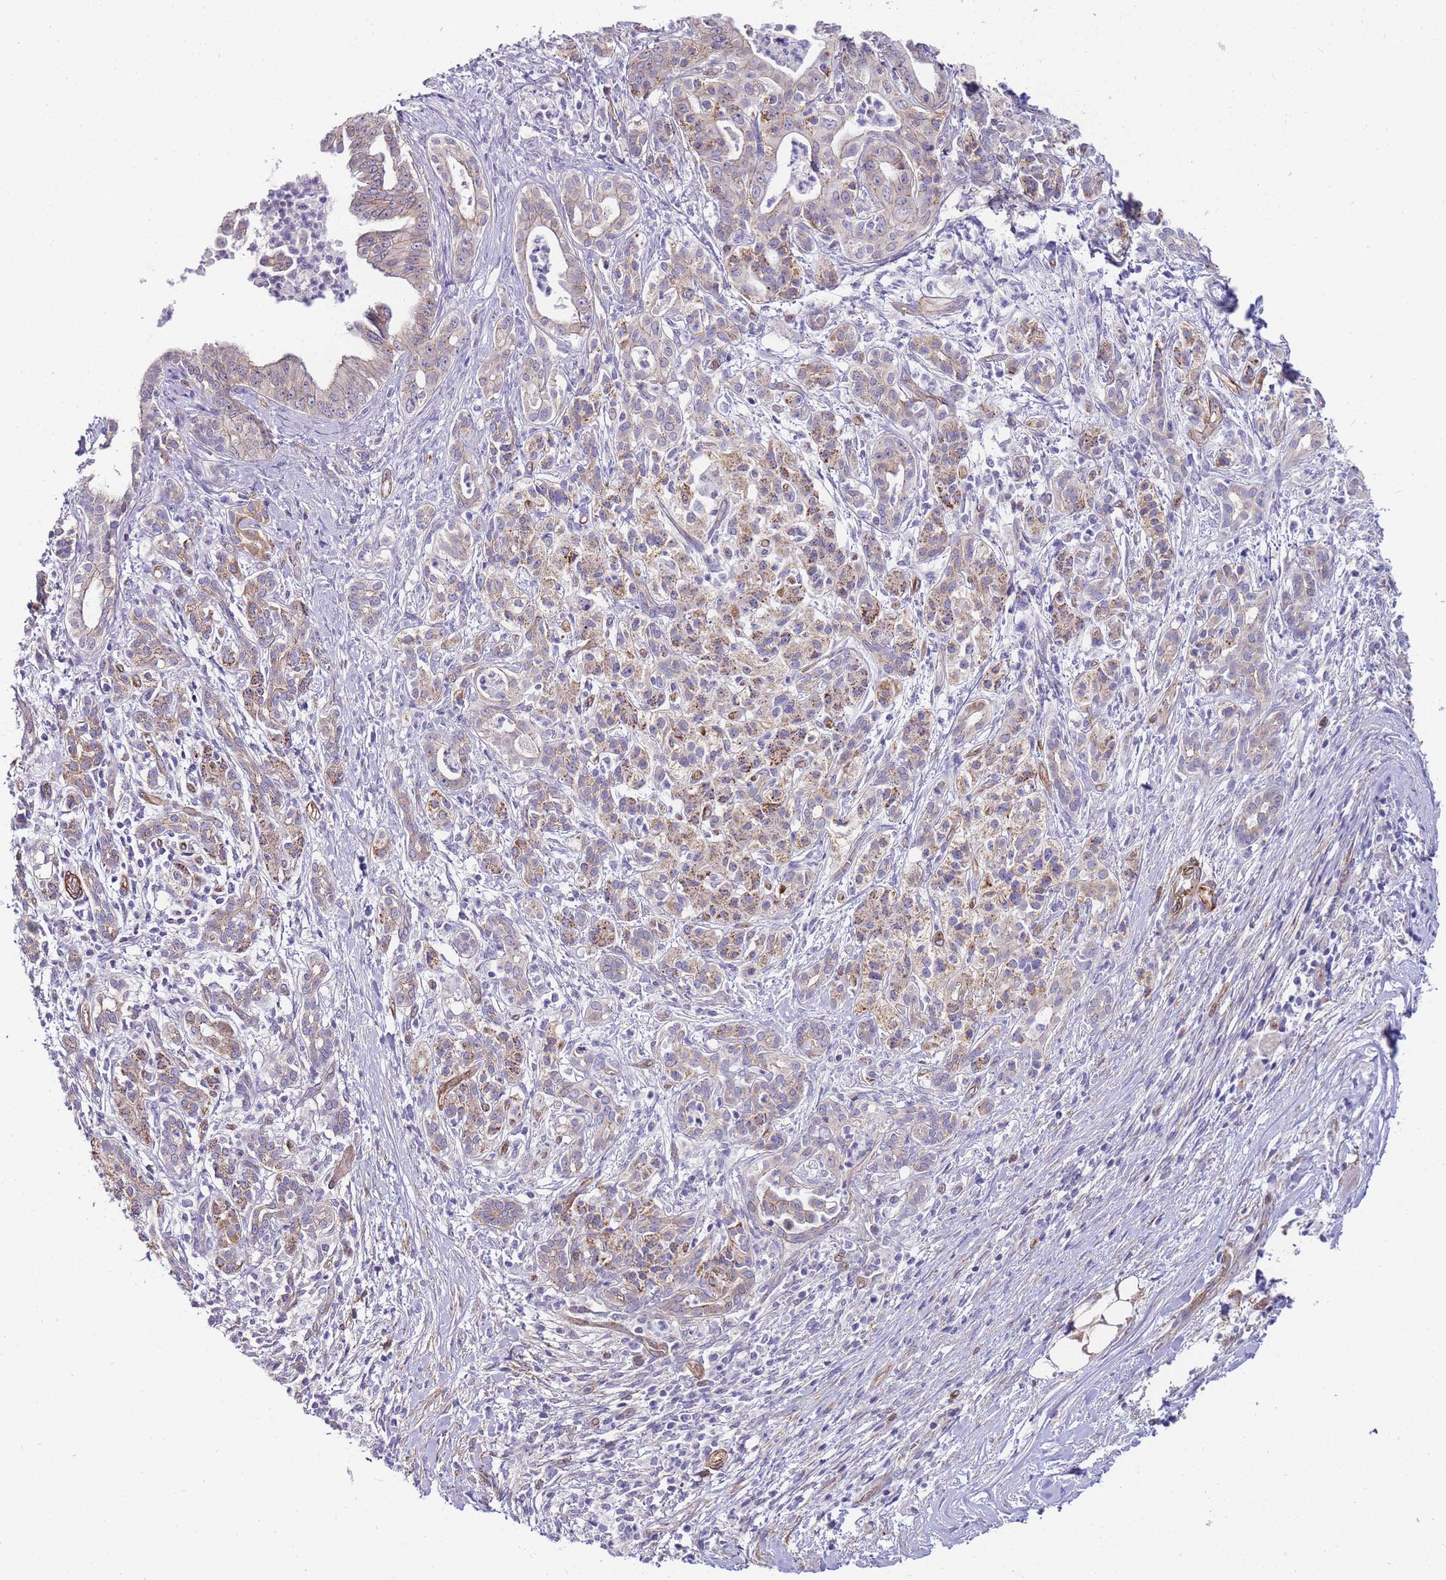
{"staining": {"intensity": "weak", "quantity": "25%-75%", "location": "cytoplasmic/membranous"}, "tissue": "pancreatic cancer", "cell_type": "Tumor cells", "image_type": "cancer", "snomed": [{"axis": "morphology", "description": "Adenocarcinoma, NOS"}, {"axis": "topography", "description": "Pancreas"}], "caption": "There is low levels of weak cytoplasmic/membranous staining in tumor cells of pancreatic cancer (adenocarcinoma), as demonstrated by immunohistochemical staining (brown color).", "gene": "PDCD7", "patient": {"sex": "male", "age": 58}}